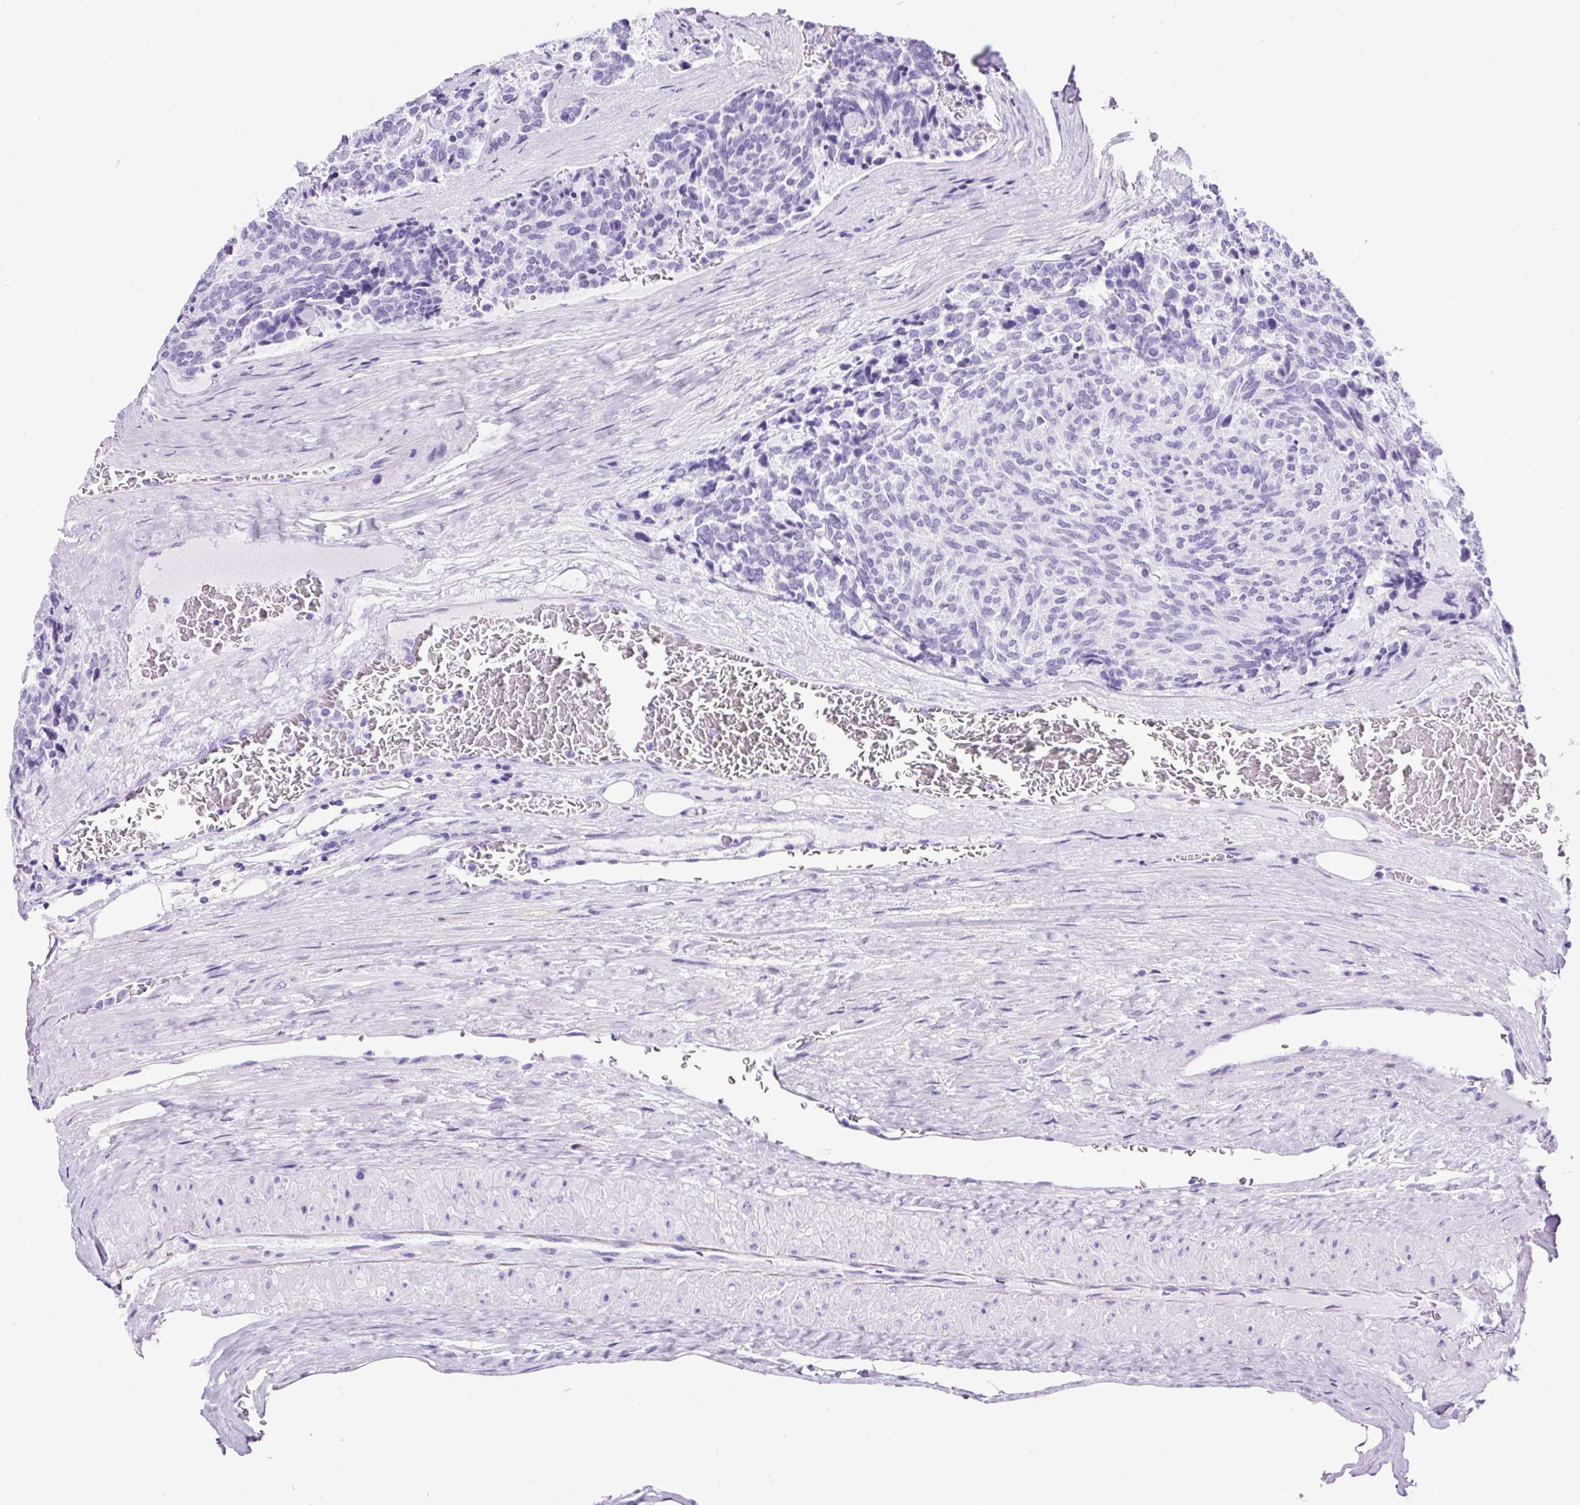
{"staining": {"intensity": "negative", "quantity": "none", "location": "none"}, "tissue": "carcinoid", "cell_type": "Tumor cells", "image_type": "cancer", "snomed": [{"axis": "morphology", "description": "Carcinoid, malignant, NOS"}, {"axis": "topography", "description": "Pancreas"}], "caption": "IHC of malignant carcinoid reveals no expression in tumor cells.", "gene": "CEL", "patient": {"sex": "female", "age": 54}}